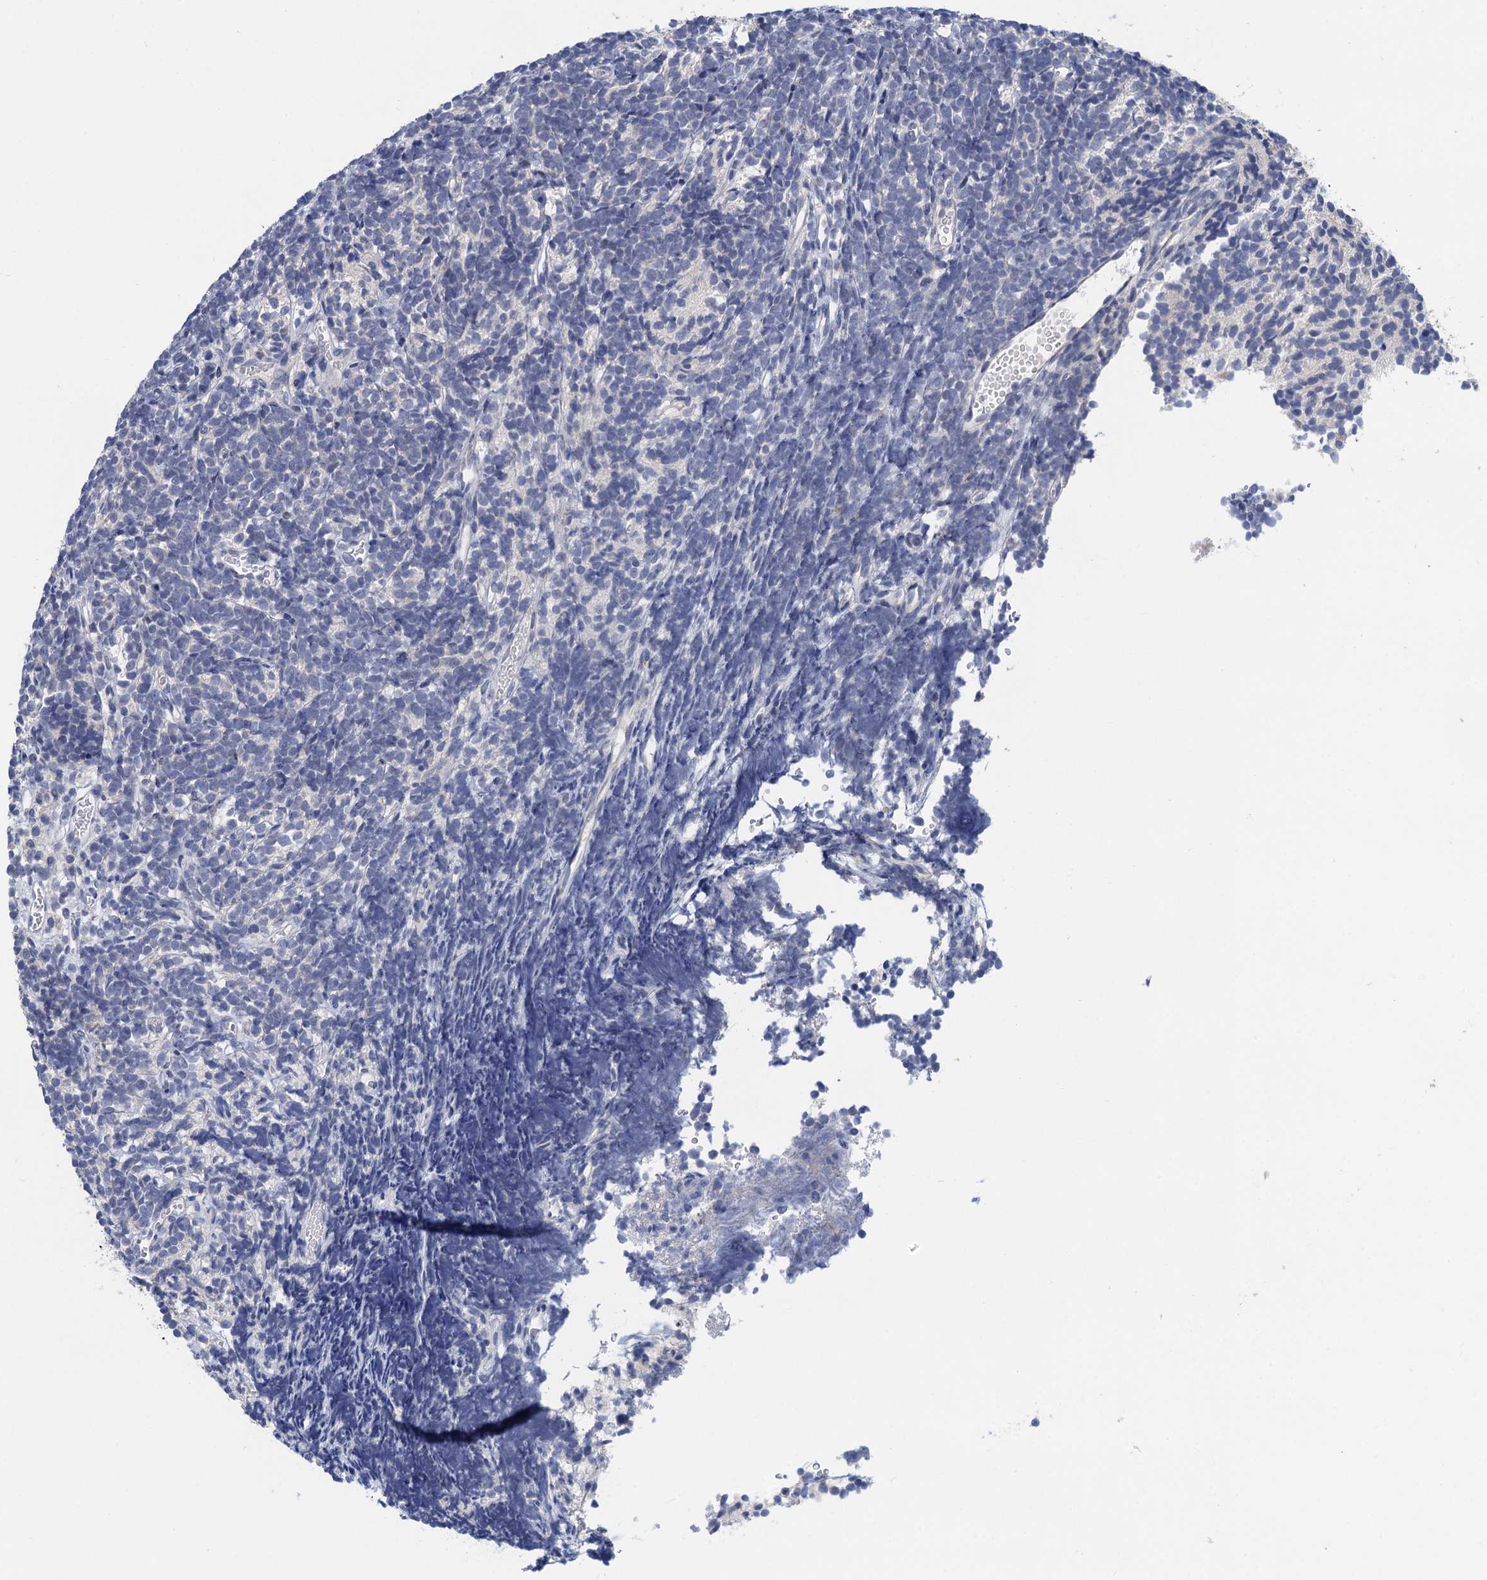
{"staining": {"intensity": "negative", "quantity": "none", "location": "none"}, "tissue": "glioma", "cell_type": "Tumor cells", "image_type": "cancer", "snomed": [{"axis": "morphology", "description": "Glioma, malignant, Low grade"}, {"axis": "topography", "description": "Brain"}], "caption": "Tumor cells show no significant positivity in glioma.", "gene": "TMEM39B", "patient": {"sex": "female", "age": 1}}